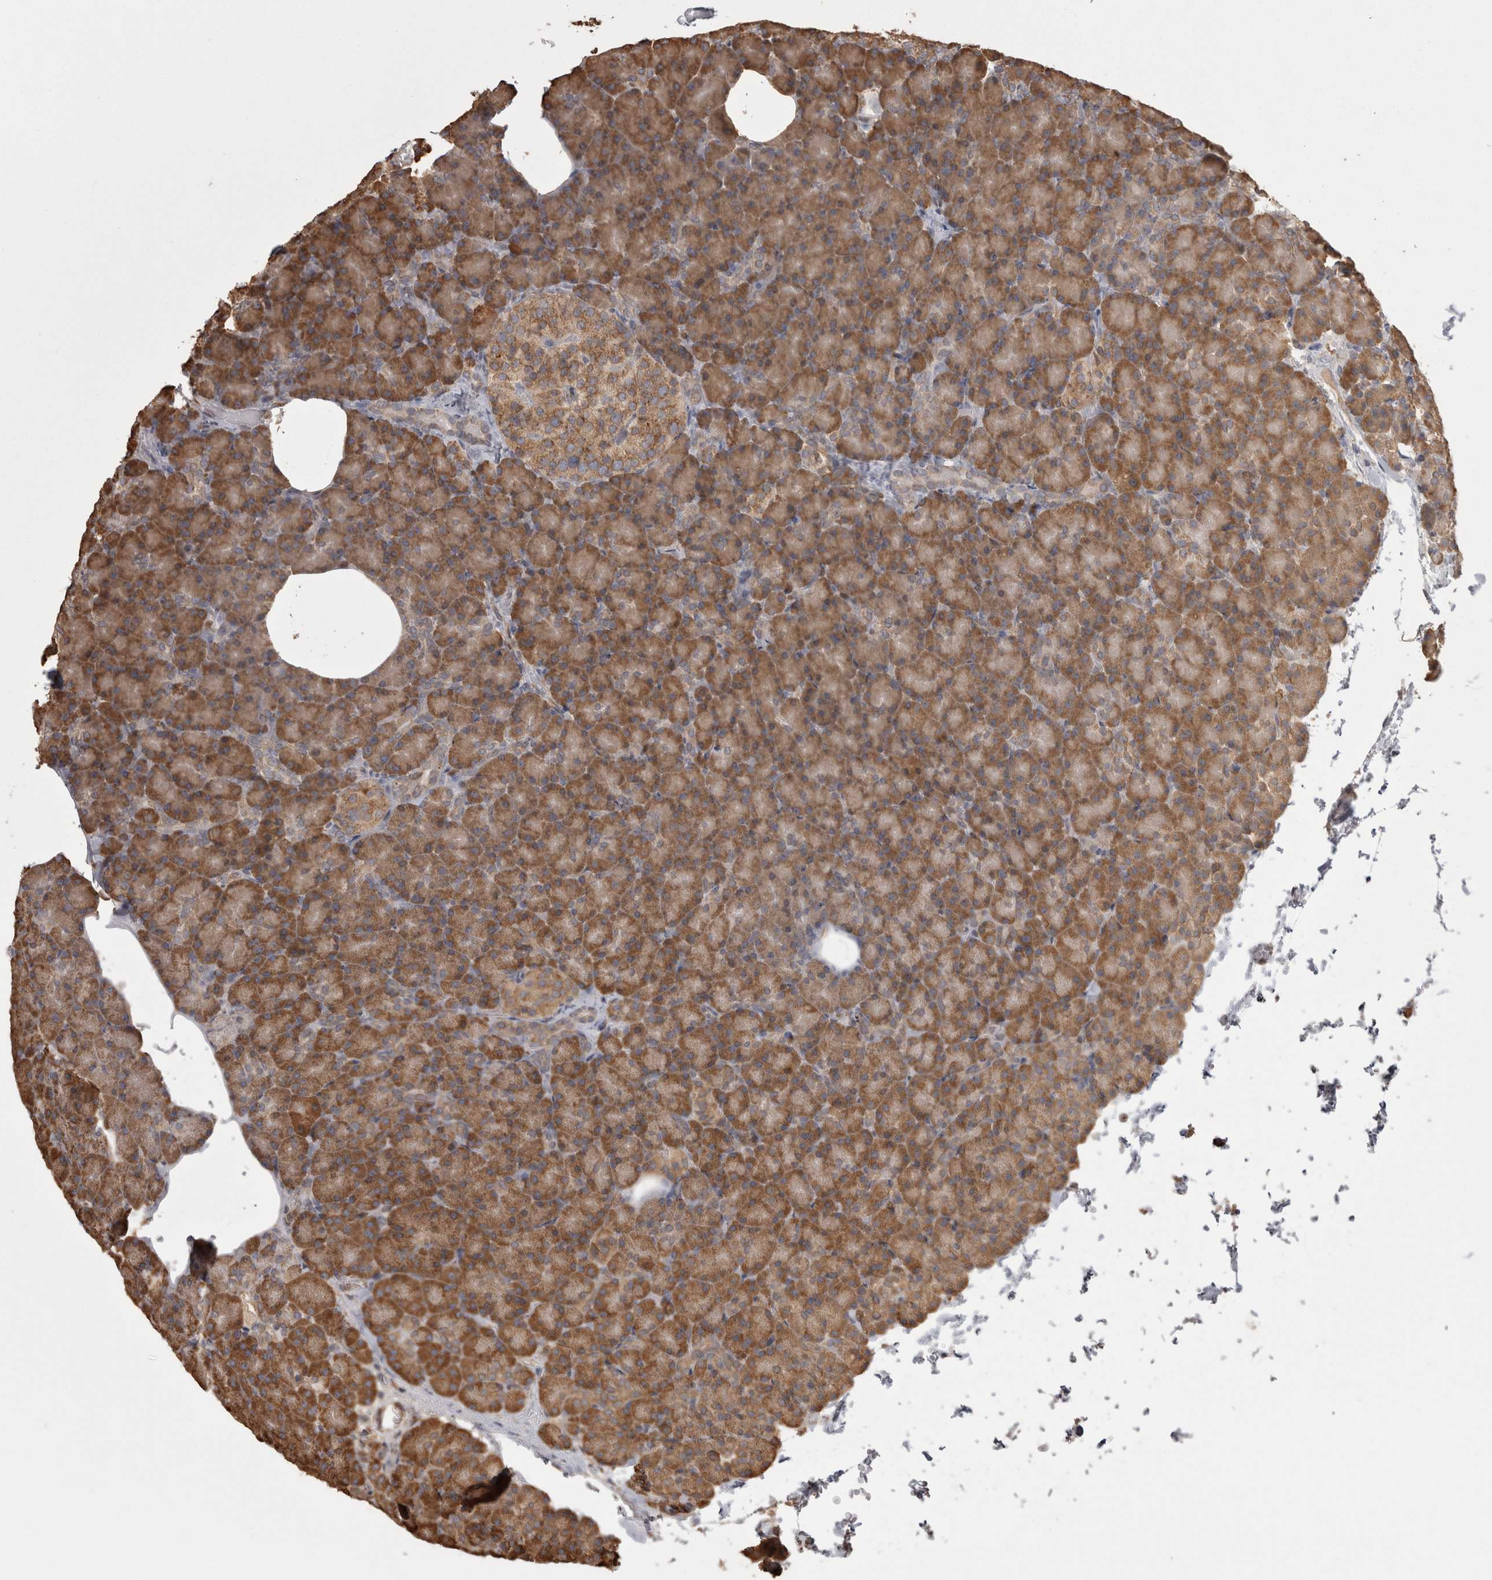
{"staining": {"intensity": "strong", "quantity": ">75%", "location": "cytoplasmic/membranous"}, "tissue": "pancreas", "cell_type": "Exocrine glandular cells", "image_type": "normal", "snomed": [{"axis": "morphology", "description": "Normal tissue, NOS"}, {"axis": "topography", "description": "Pancreas"}], "caption": "Immunohistochemical staining of unremarkable human pancreas exhibits >75% levels of strong cytoplasmic/membranous protein staining in about >75% of exocrine glandular cells.", "gene": "PON2", "patient": {"sex": "female", "age": 43}}